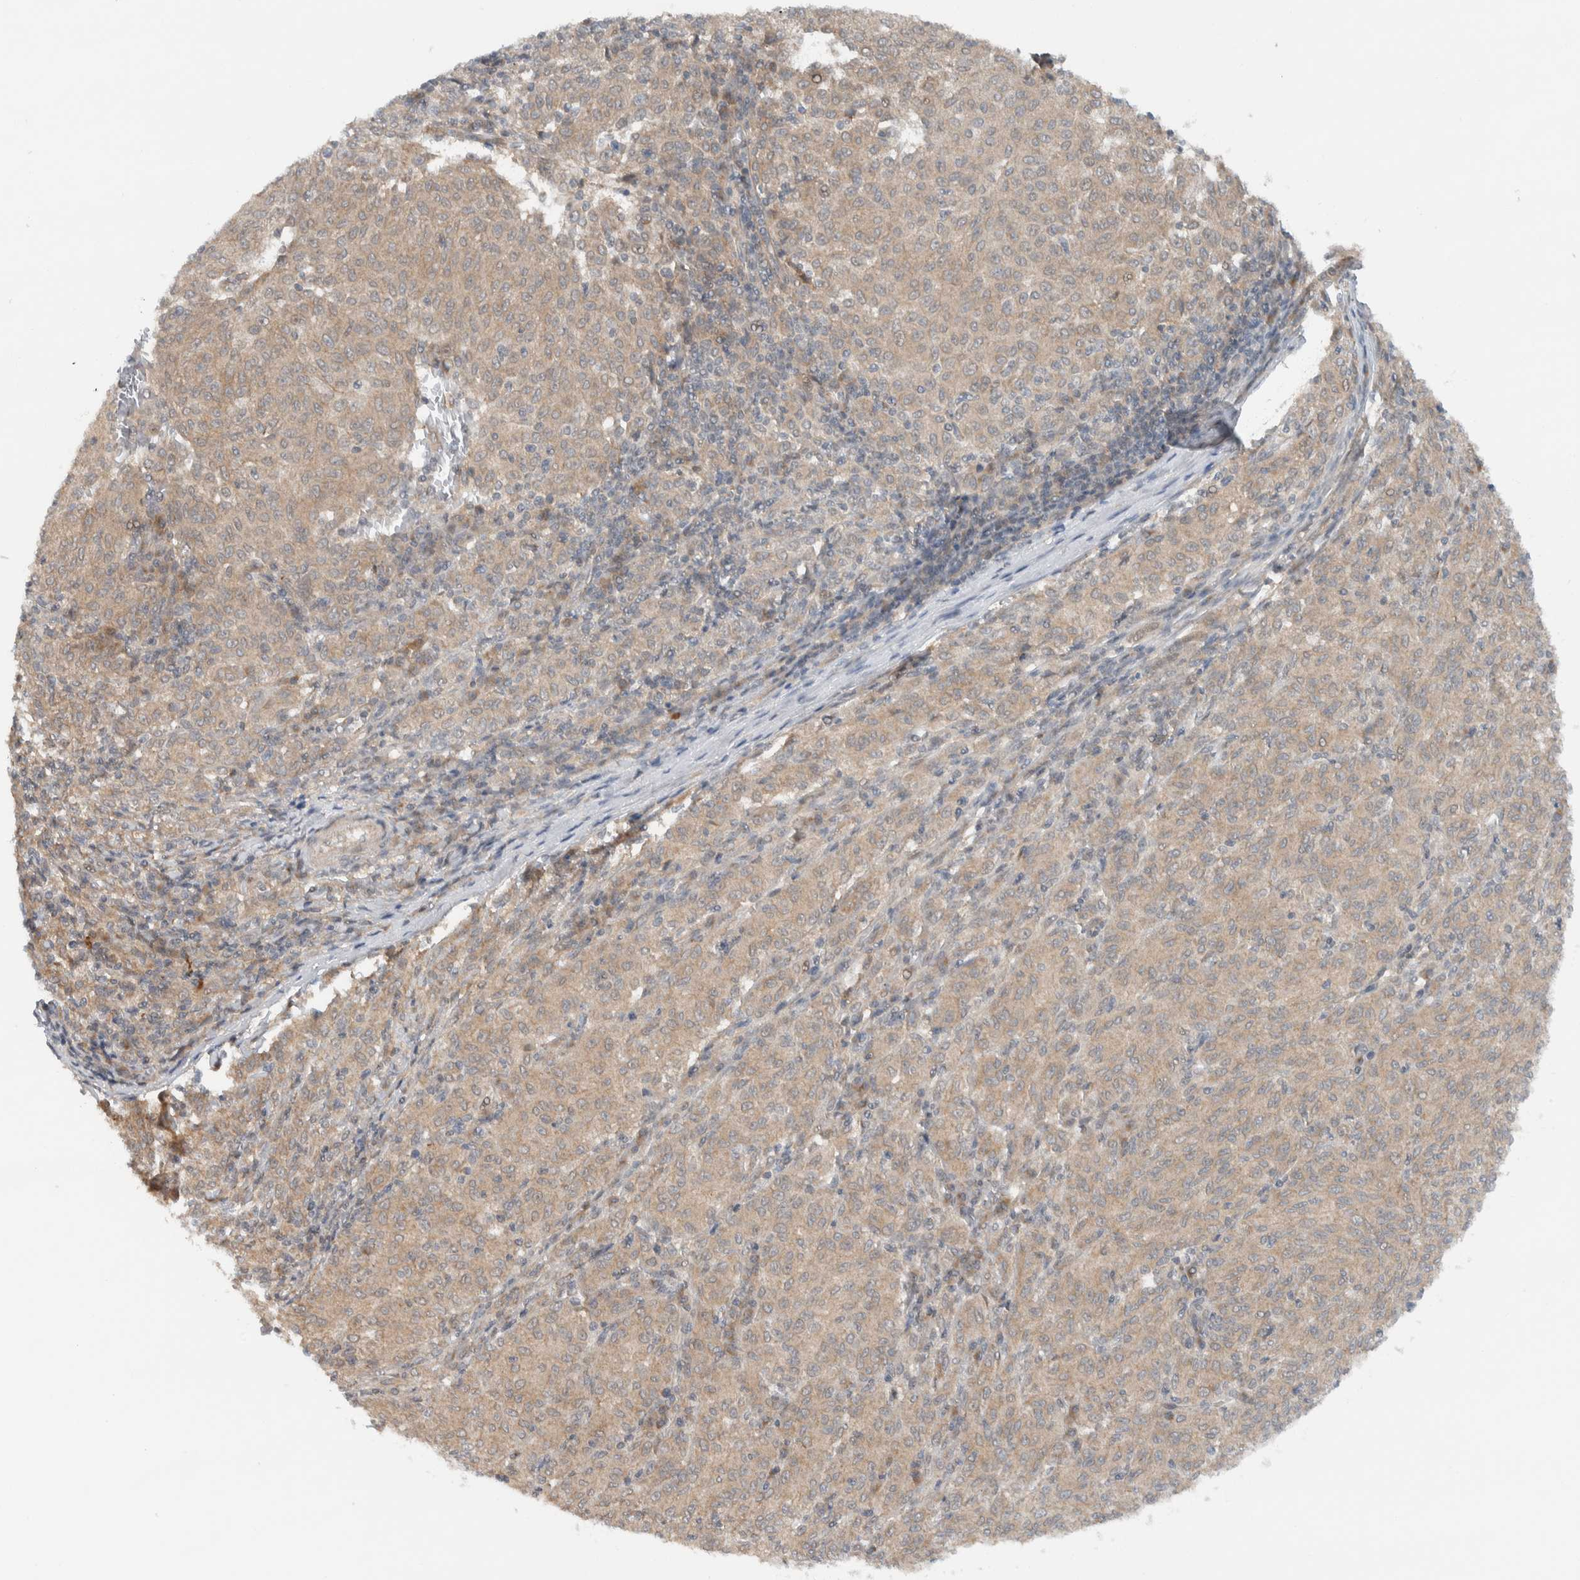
{"staining": {"intensity": "weak", "quantity": "25%-75%", "location": "cytoplasmic/membranous"}, "tissue": "melanoma", "cell_type": "Tumor cells", "image_type": "cancer", "snomed": [{"axis": "morphology", "description": "Malignant melanoma, NOS"}, {"axis": "topography", "description": "Skin"}], "caption": "Immunohistochemistry staining of melanoma, which shows low levels of weak cytoplasmic/membranous positivity in about 25%-75% of tumor cells indicating weak cytoplasmic/membranous protein staining. The staining was performed using DAB (brown) for protein detection and nuclei were counterstained in hematoxylin (blue).", "gene": "KLHL6", "patient": {"sex": "female", "age": 72}}